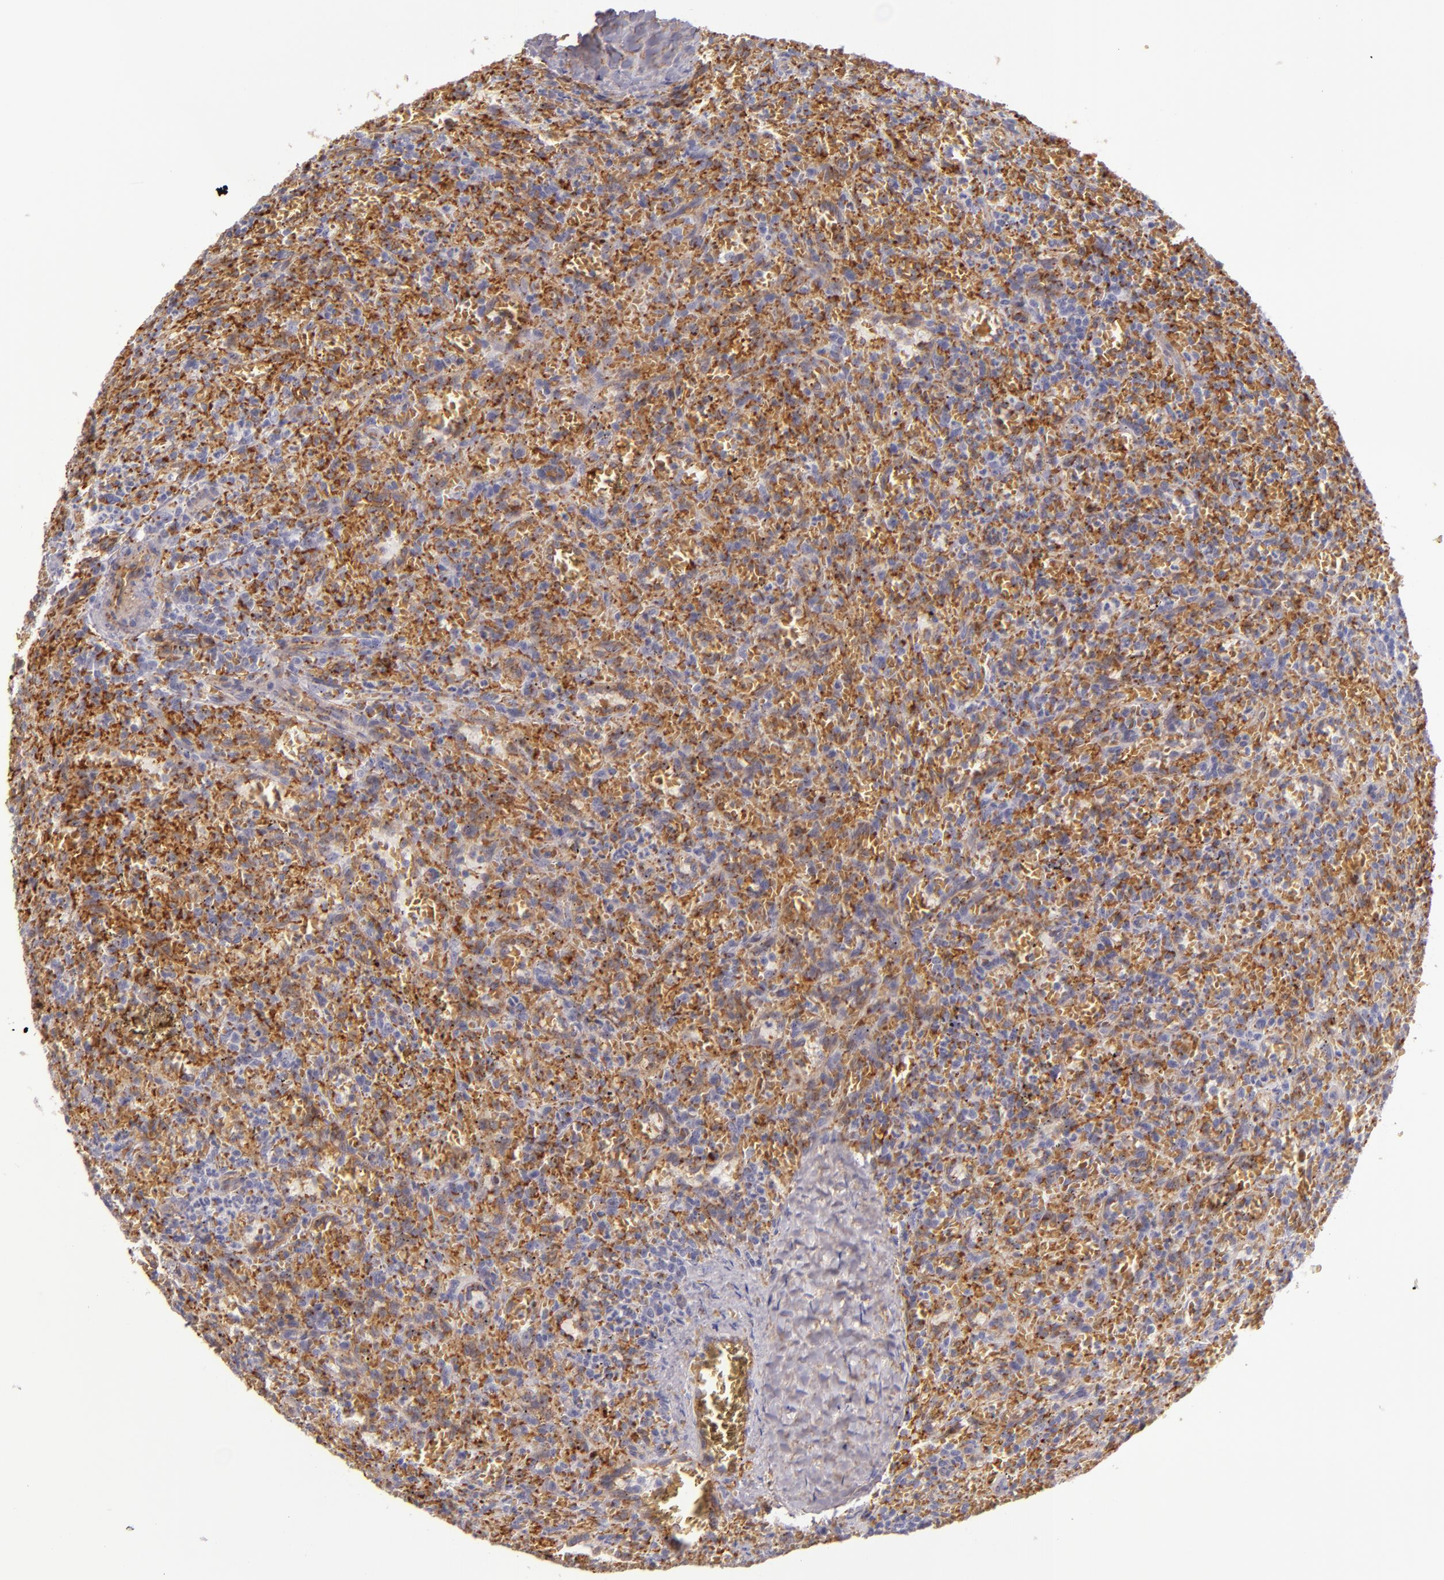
{"staining": {"intensity": "negative", "quantity": "none", "location": "none"}, "tissue": "lymphoma", "cell_type": "Tumor cells", "image_type": "cancer", "snomed": [{"axis": "morphology", "description": "Malignant lymphoma, non-Hodgkin's type, Low grade"}, {"axis": "topography", "description": "Spleen"}], "caption": "Immunohistochemistry of malignant lymphoma, non-Hodgkin's type (low-grade) reveals no expression in tumor cells. (DAB IHC visualized using brightfield microscopy, high magnification).", "gene": "CD9", "patient": {"sex": "female", "age": 64}}